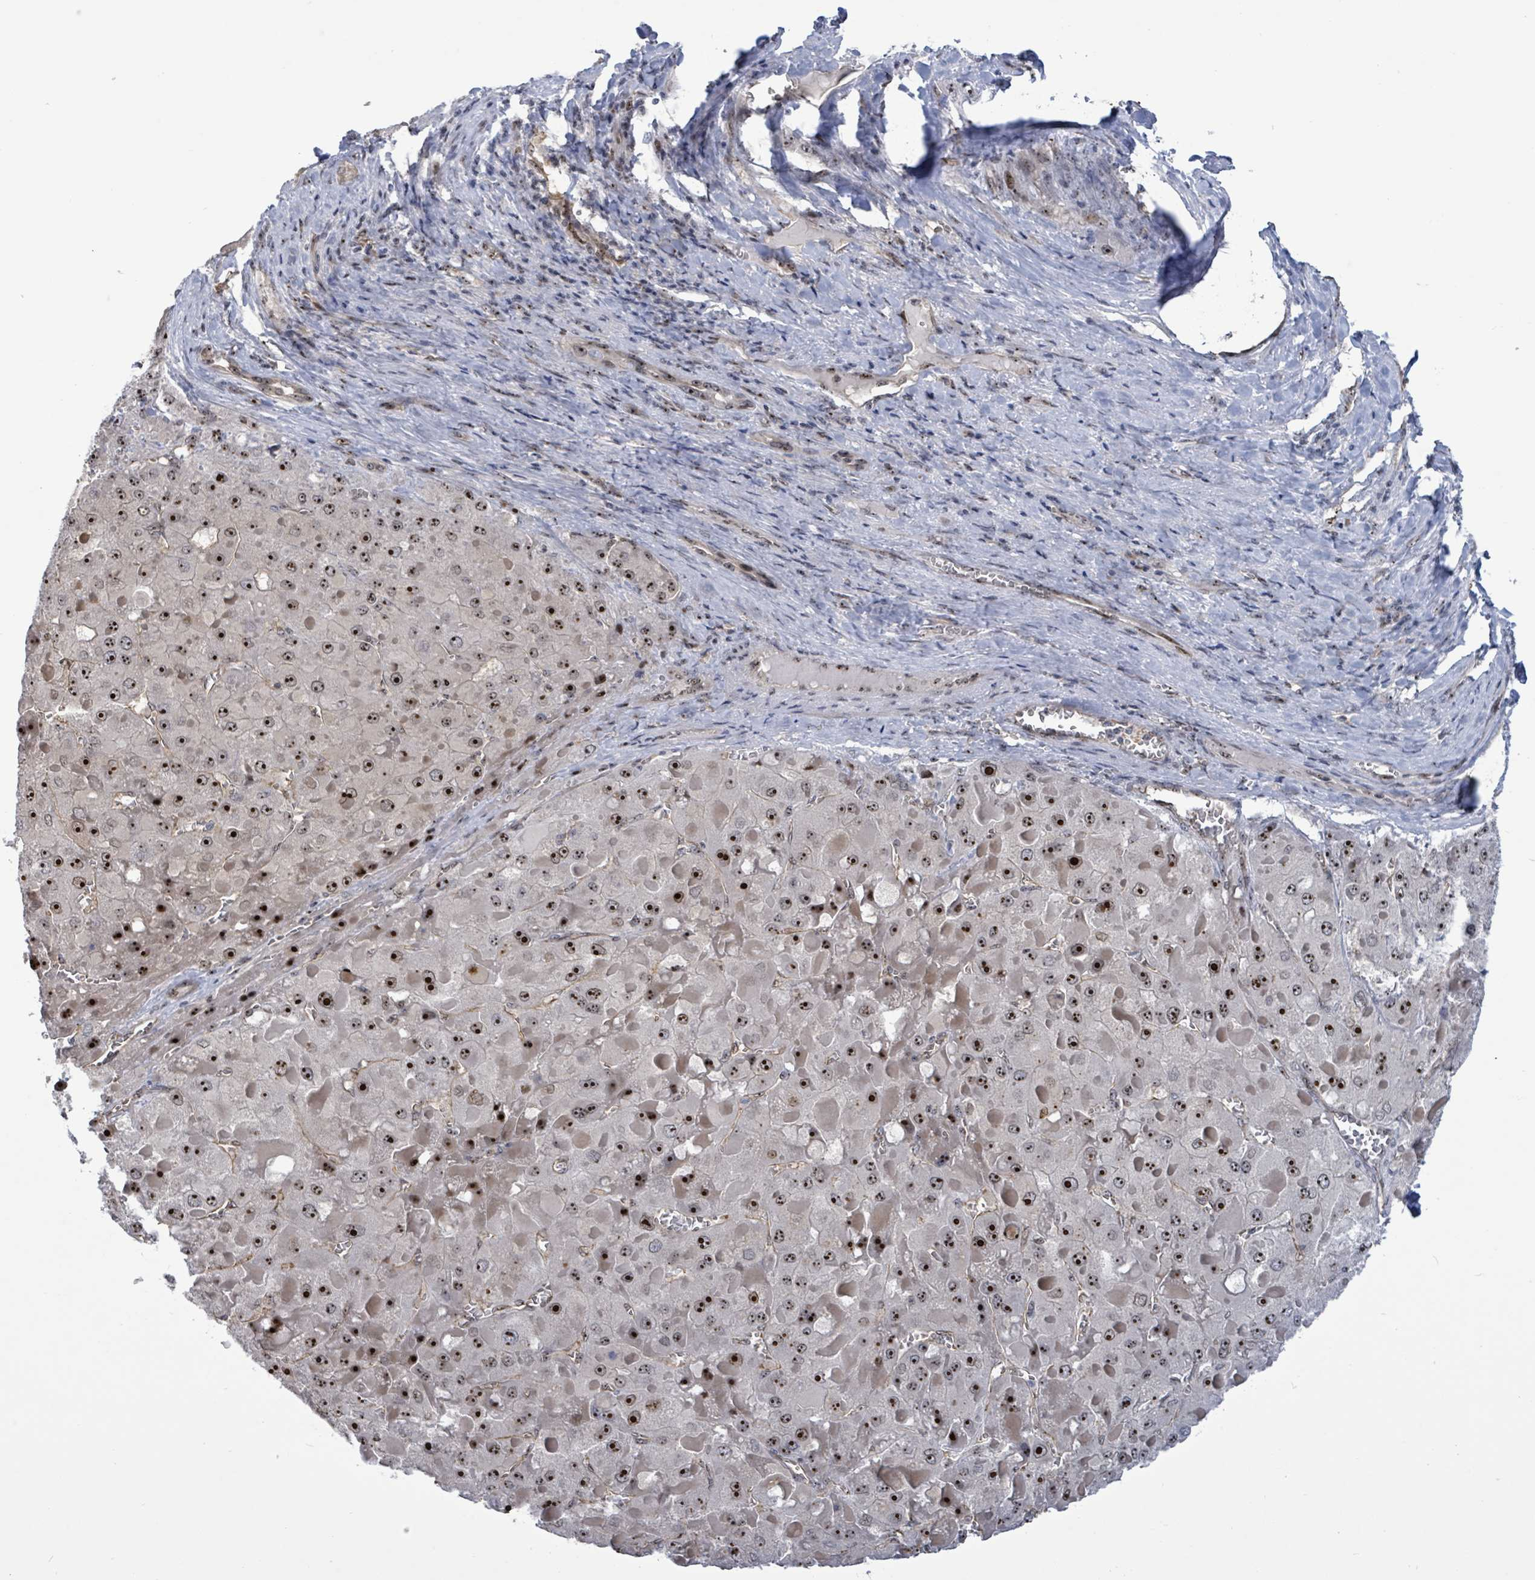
{"staining": {"intensity": "strong", "quantity": ">75%", "location": "nuclear"}, "tissue": "liver cancer", "cell_type": "Tumor cells", "image_type": "cancer", "snomed": [{"axis": "morphology", "description": "Carcinoma, Hepatocellular, NOS"}, {"axis": "topography", "description": "Liver"}], "caption": "Strong nuclear expression for a protein is seen in about >75% of tumor cells of liver cancer using IHC.", "gene": "RRN3", "patient": {"sex": "female", "age": 73}}